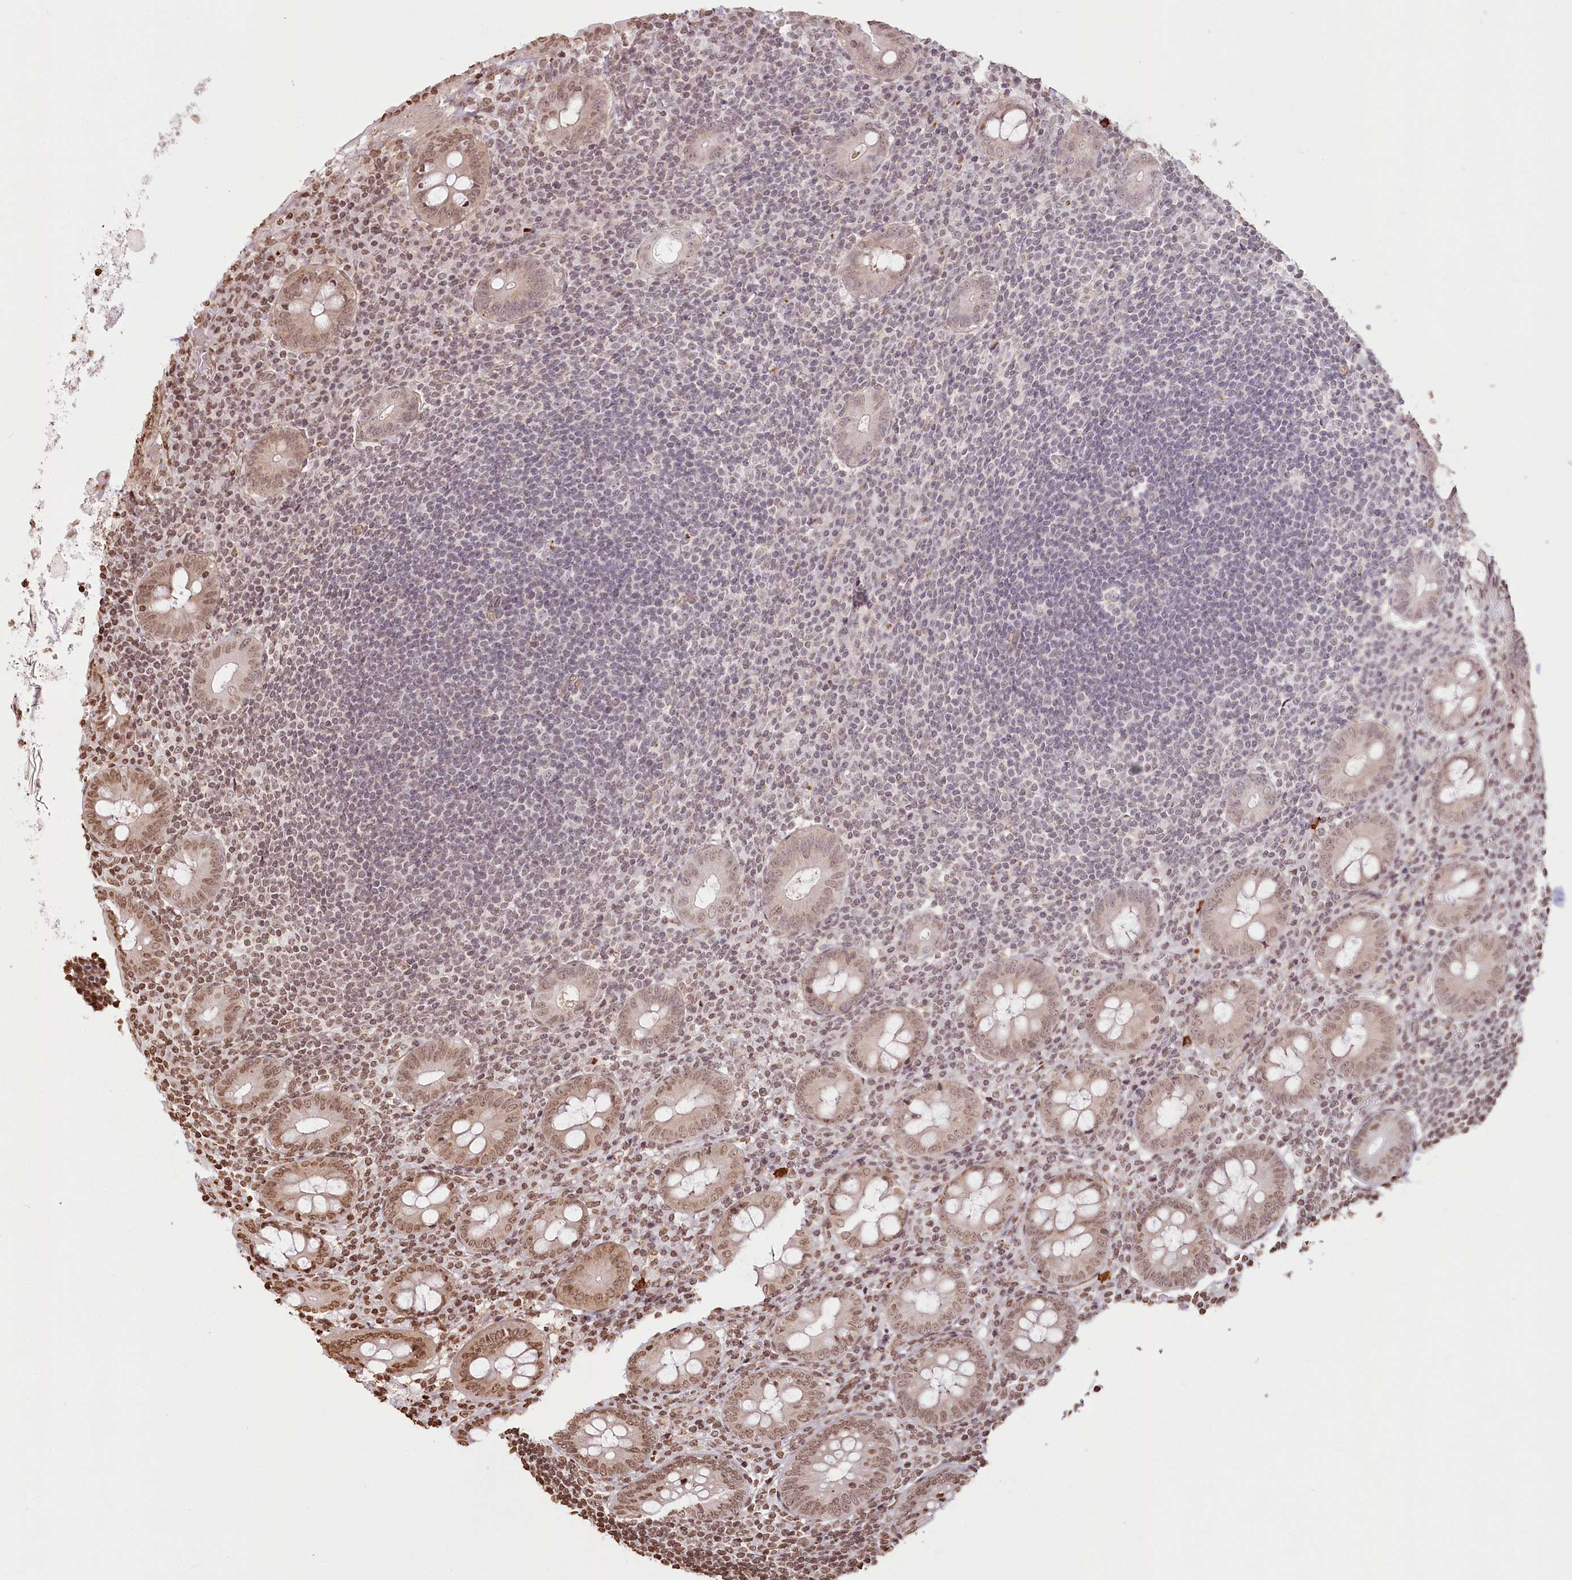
{"staining": {"intensity": "moderate", "quantity": ">75%", "location": "nuclear"}, "tissue": "appendix", "cell_type": "Glandular cells", "image_type": "normal", "snomed": [{"axis": "morphology", "description": "Normal tissue, NOS"}, {"axis": "topography", "description": "Appendix"}], "caption": "Human appendix stained with a brown dye reveals moderate nuclear positive positivity in approximately >75% of glandular cells.", "gene": "FAM13A", "patient": {"sex": "female", "age": 54}}